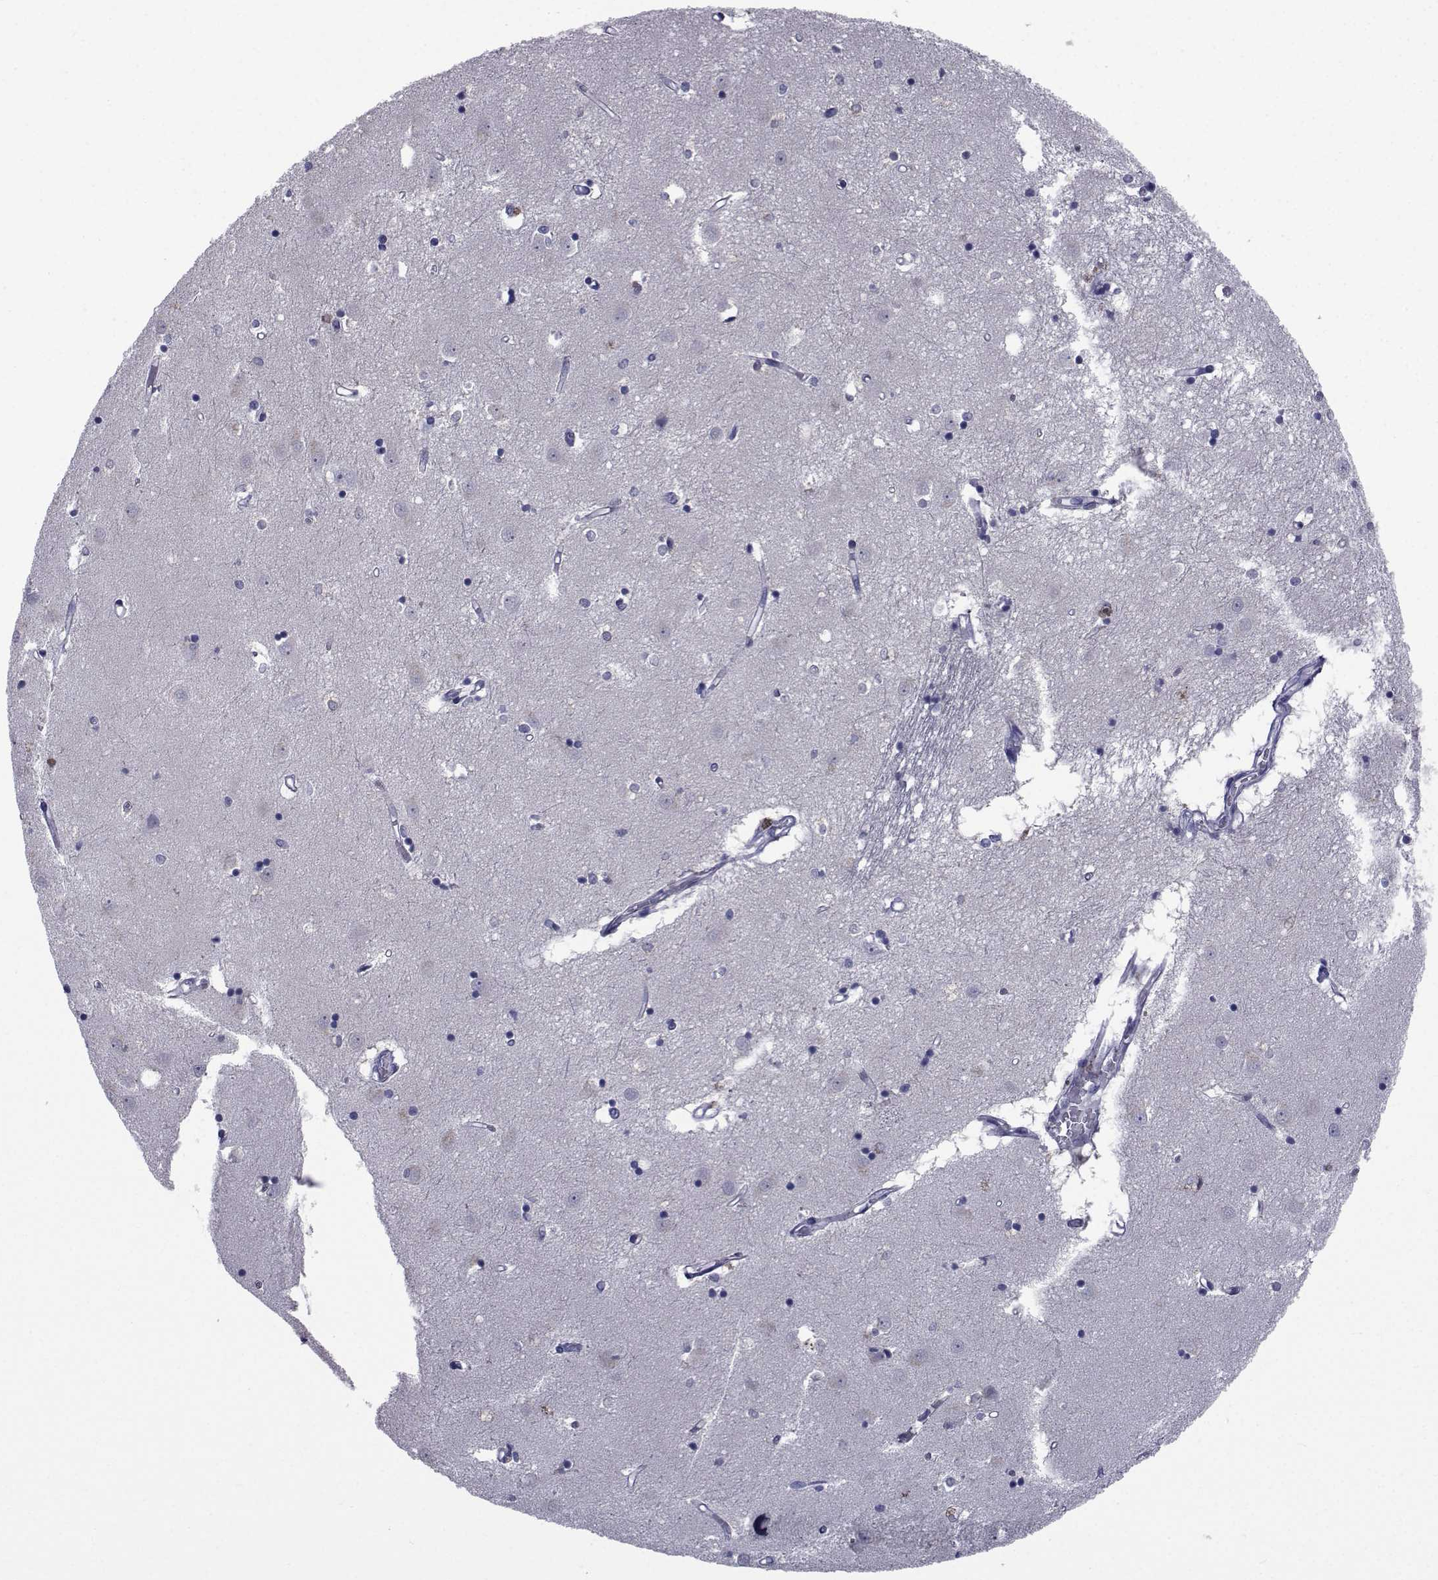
{"staining": {"intensity": "negative", "quantity": "none", "location": "none"}, "tissue": "caudate", "cell_type": "Glial cells", "image_type": "normal", "snomed": [{"axis": "morphology", "description": "Normal tissue, NOS"}, {"axis": "topography", "description": "Lateral ventricle wall"}], "caption": "Immunohistochemistry histopathology image of unremarkable human caudate stained for a protein (brown), which shows no positivity in glial cells. (DAB (3,3'-diaminobenzidine) IHC with hematoxylin counter stain).", "gene": "CHRNA1", "patient": {"sex": "male", "age": 54}}